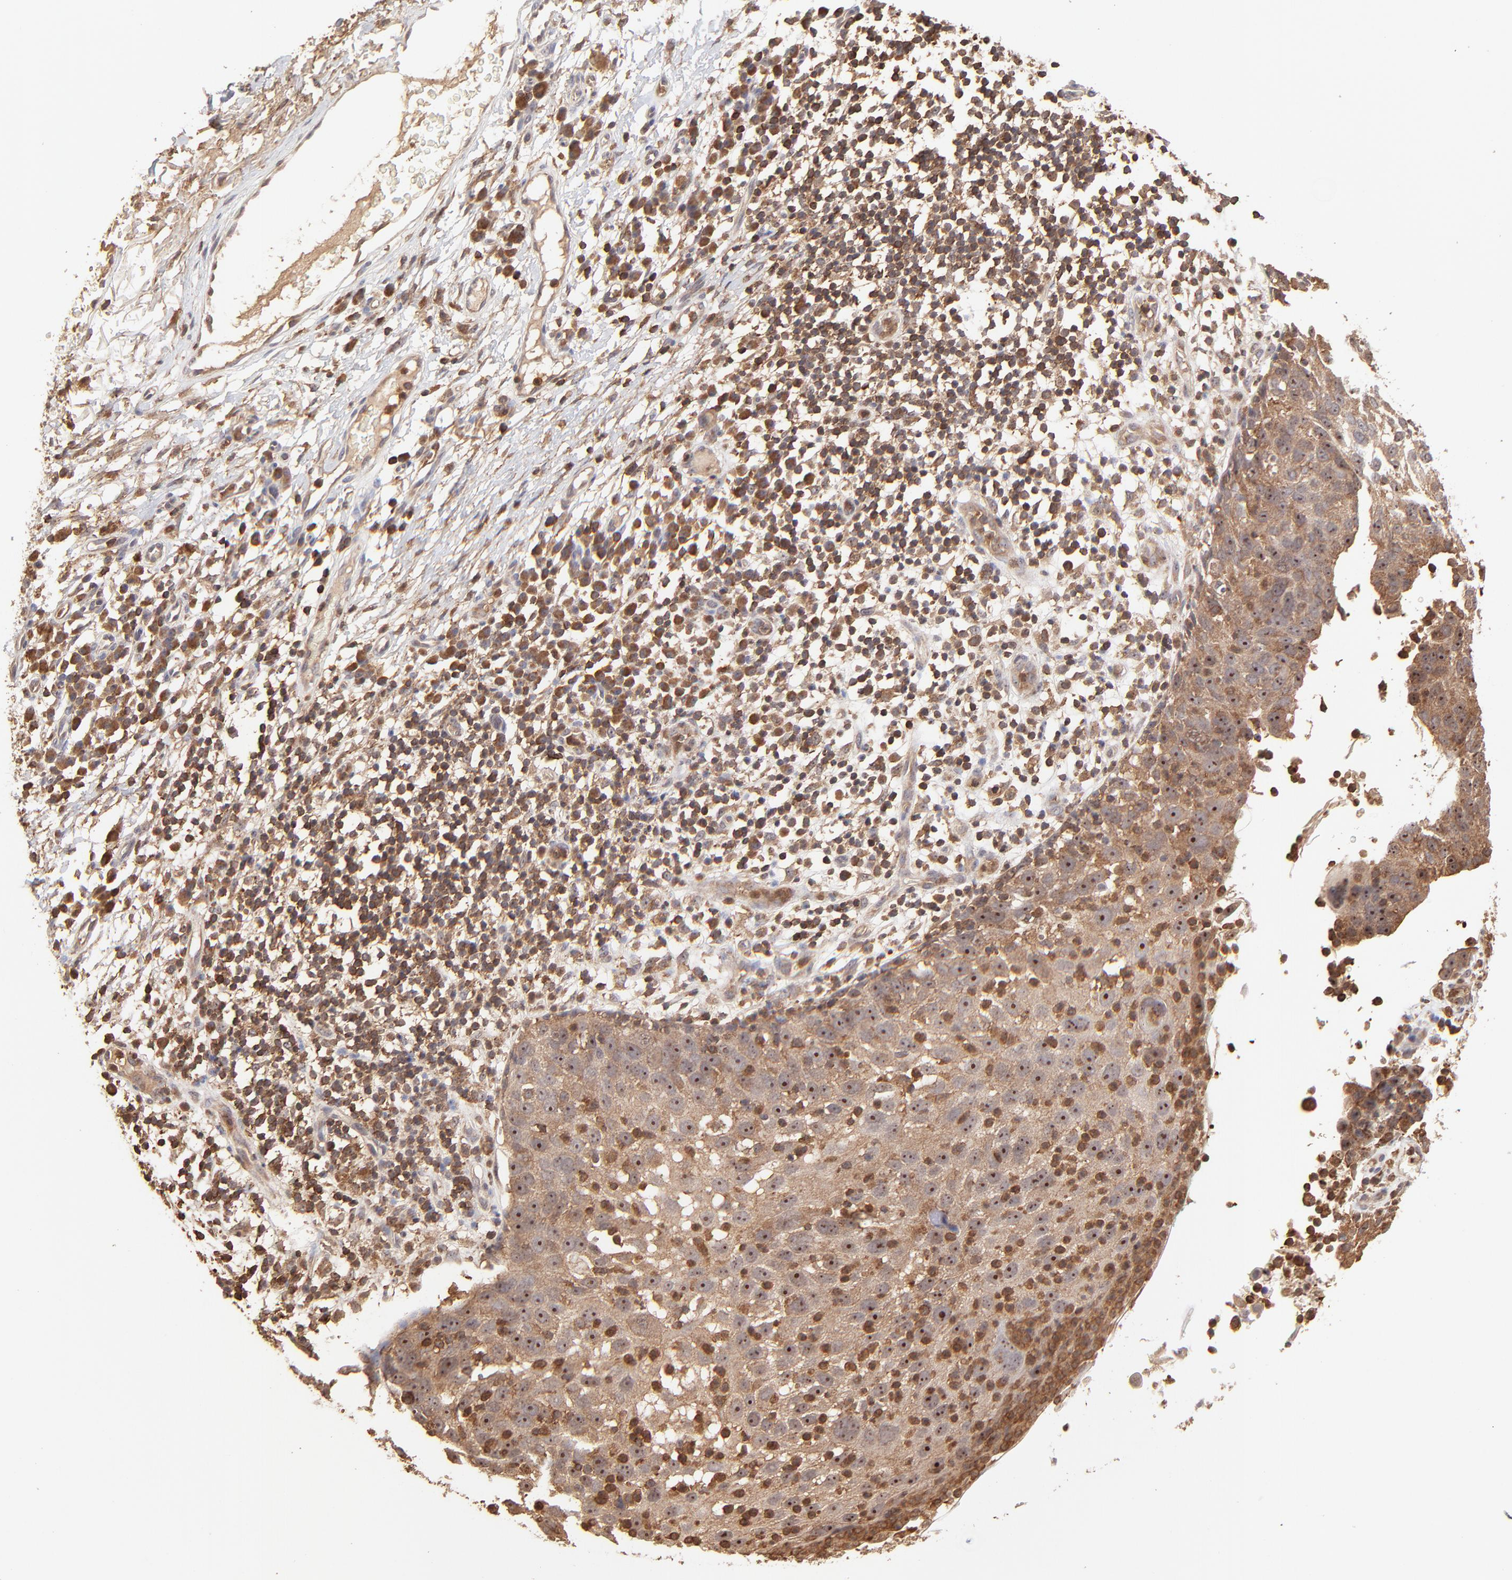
{"staining": {"intensity": "moderate", "quantity": ">75%", "location": "cytoplasmic/membranous"}, "tissue": "skin cancer", "cell_type": "Tumor cells", "image_type": "cancer", "snomed": [{"axis": "morphology", "description": "Squamous cell carcinoma, NOS"}, {"axis": "topography", "description": "Skin"}], "caption": "This is an image of immunohistochemistry staining of squamous cell carcinoma (skin), which shows moderate staining in the cytoplasmic/membranous of tumor cells.", "gene": "STON2", "patient": {"sex": "male", "age": 87}}